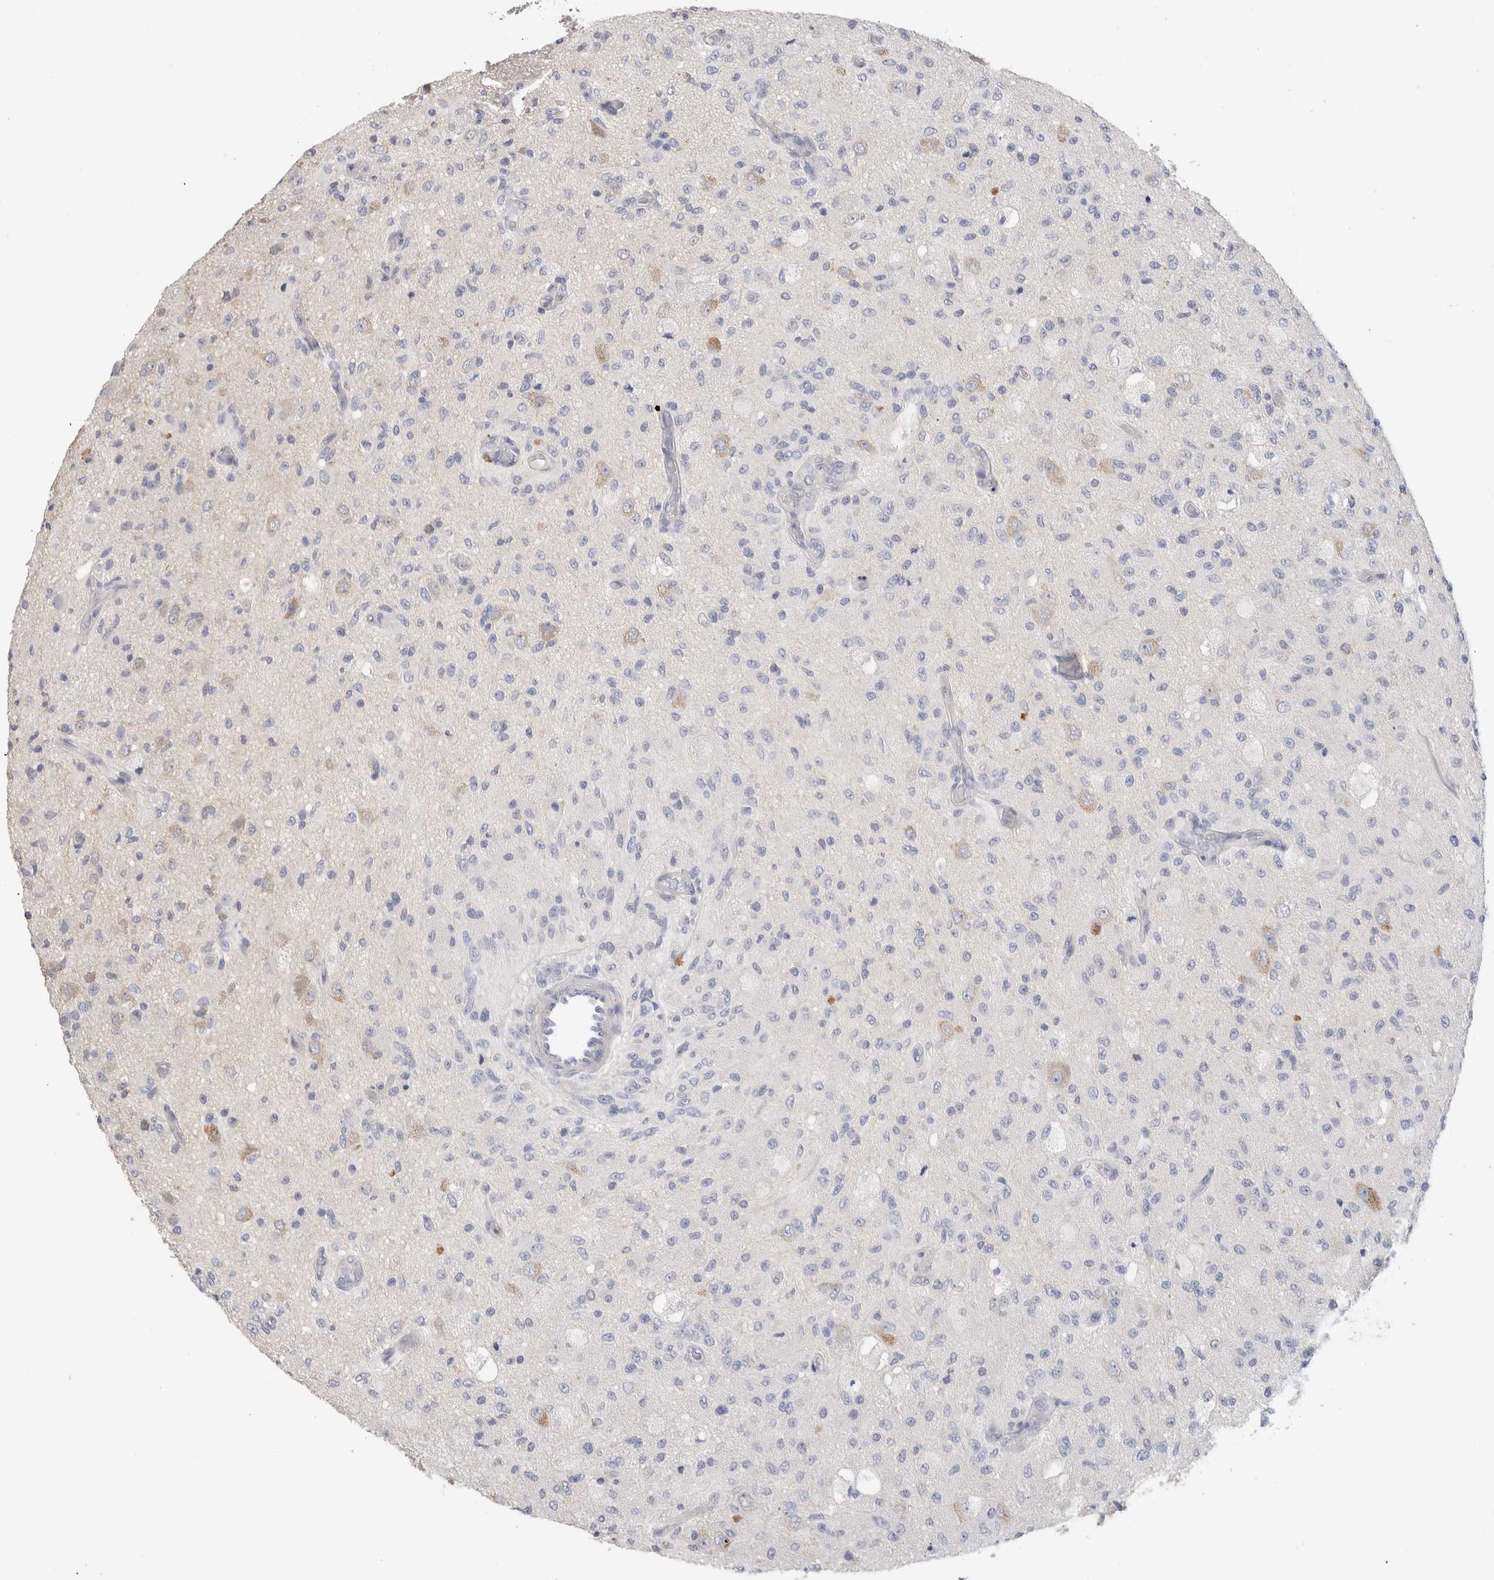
{"staining": {"intensity": "negative", "quantity": "none", "location": "none"}, "tissue": "glioma", "cell_type": "Tumor cells", "image_type": "cancer", "snomed": [{"axis": "morphology", "description": "Normal tissue, NOS"}, {"axis": "morphology", "description": "Glioma, malignant, High grade"}, {"axis": "topography", "description": "Cerebral cortex"}], "caption": "Histopathology image shows no significant protein positivity in tumor cells of glioma.", "gene": "MPP2", "patient": {"sex": "male", "age": 77}}